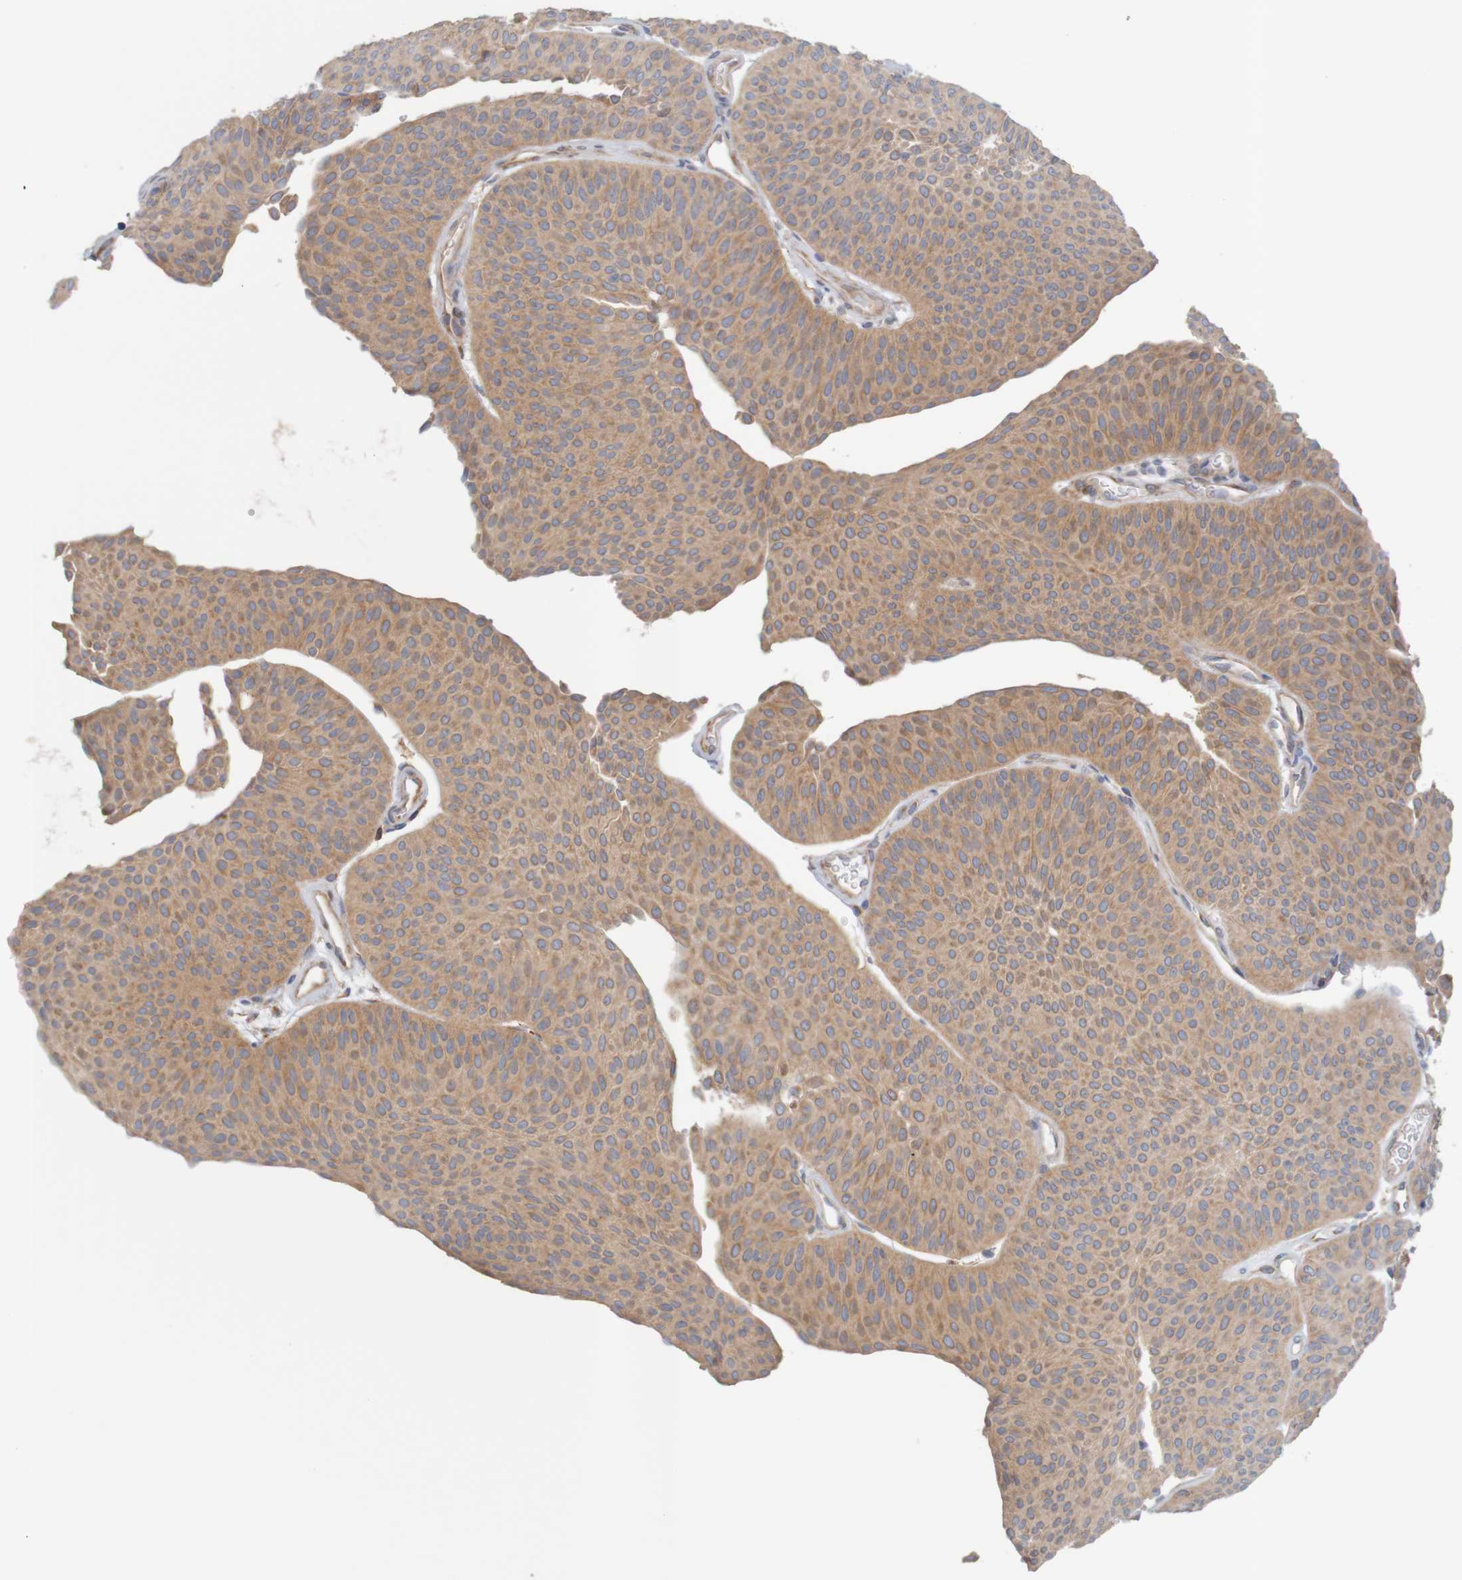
{"staining": {"intensity": "moderate", "quantity": ">75%", "location": "cytoplasmic/membranous"}, "tissue": "urothelial cancer", "cell_type": "Tumor cells", "image_type": "cancer", "snomed": [{"axis": "morphology", "description": "Urothelial carcinoma, Low grade"}, {"axis": "topography", "description": "Urinary bladder"}], "caption": "Moderate cytoplasmic/membranous staining for a protein is present in approximately >75% of tumor cells of urothelial cancer using IHC.", "gene": "KRT23", "patient": {"sex": "female", "age": 60}}